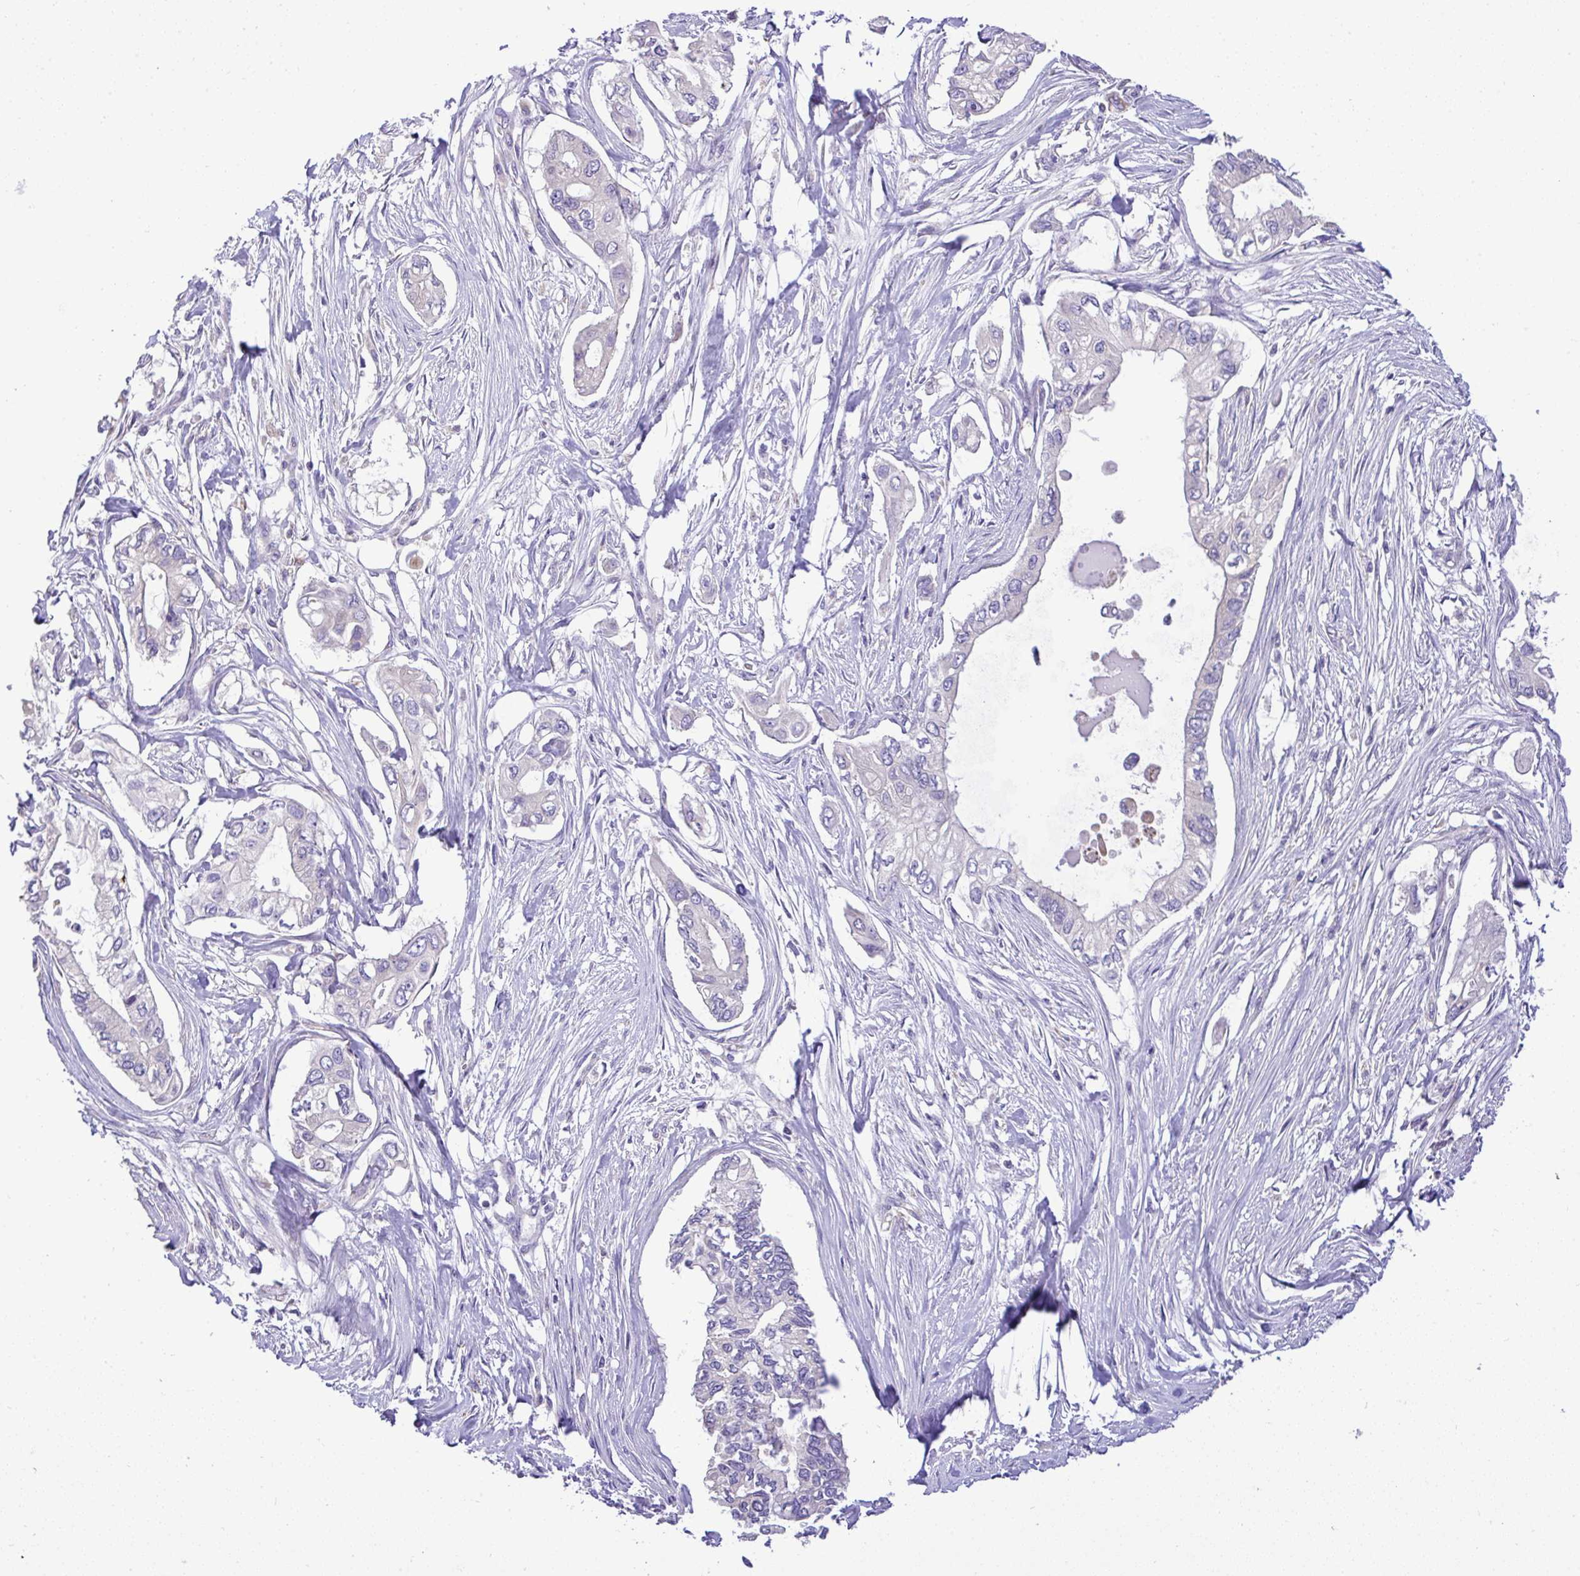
{"staining": {"intensity": "negative", "quantity": "none", "location": "none"}, "tissue": "pancreatic cancer", "cell_type": "Tumor cells", "image_type": "cancer", "snomed": [{"axis": "morphology", "description": "Adenocarcinoma, NOS"}, {"axis": "topography", "description": "Pancreas"}], "caption": "Immunohistochemistry (IHC) of pancreatic cancer (adenocarcinoma) reveals no expression in tumor cells.", "gene": "ST8SIA2", "patient": {"sex": "female", "age": 63}}